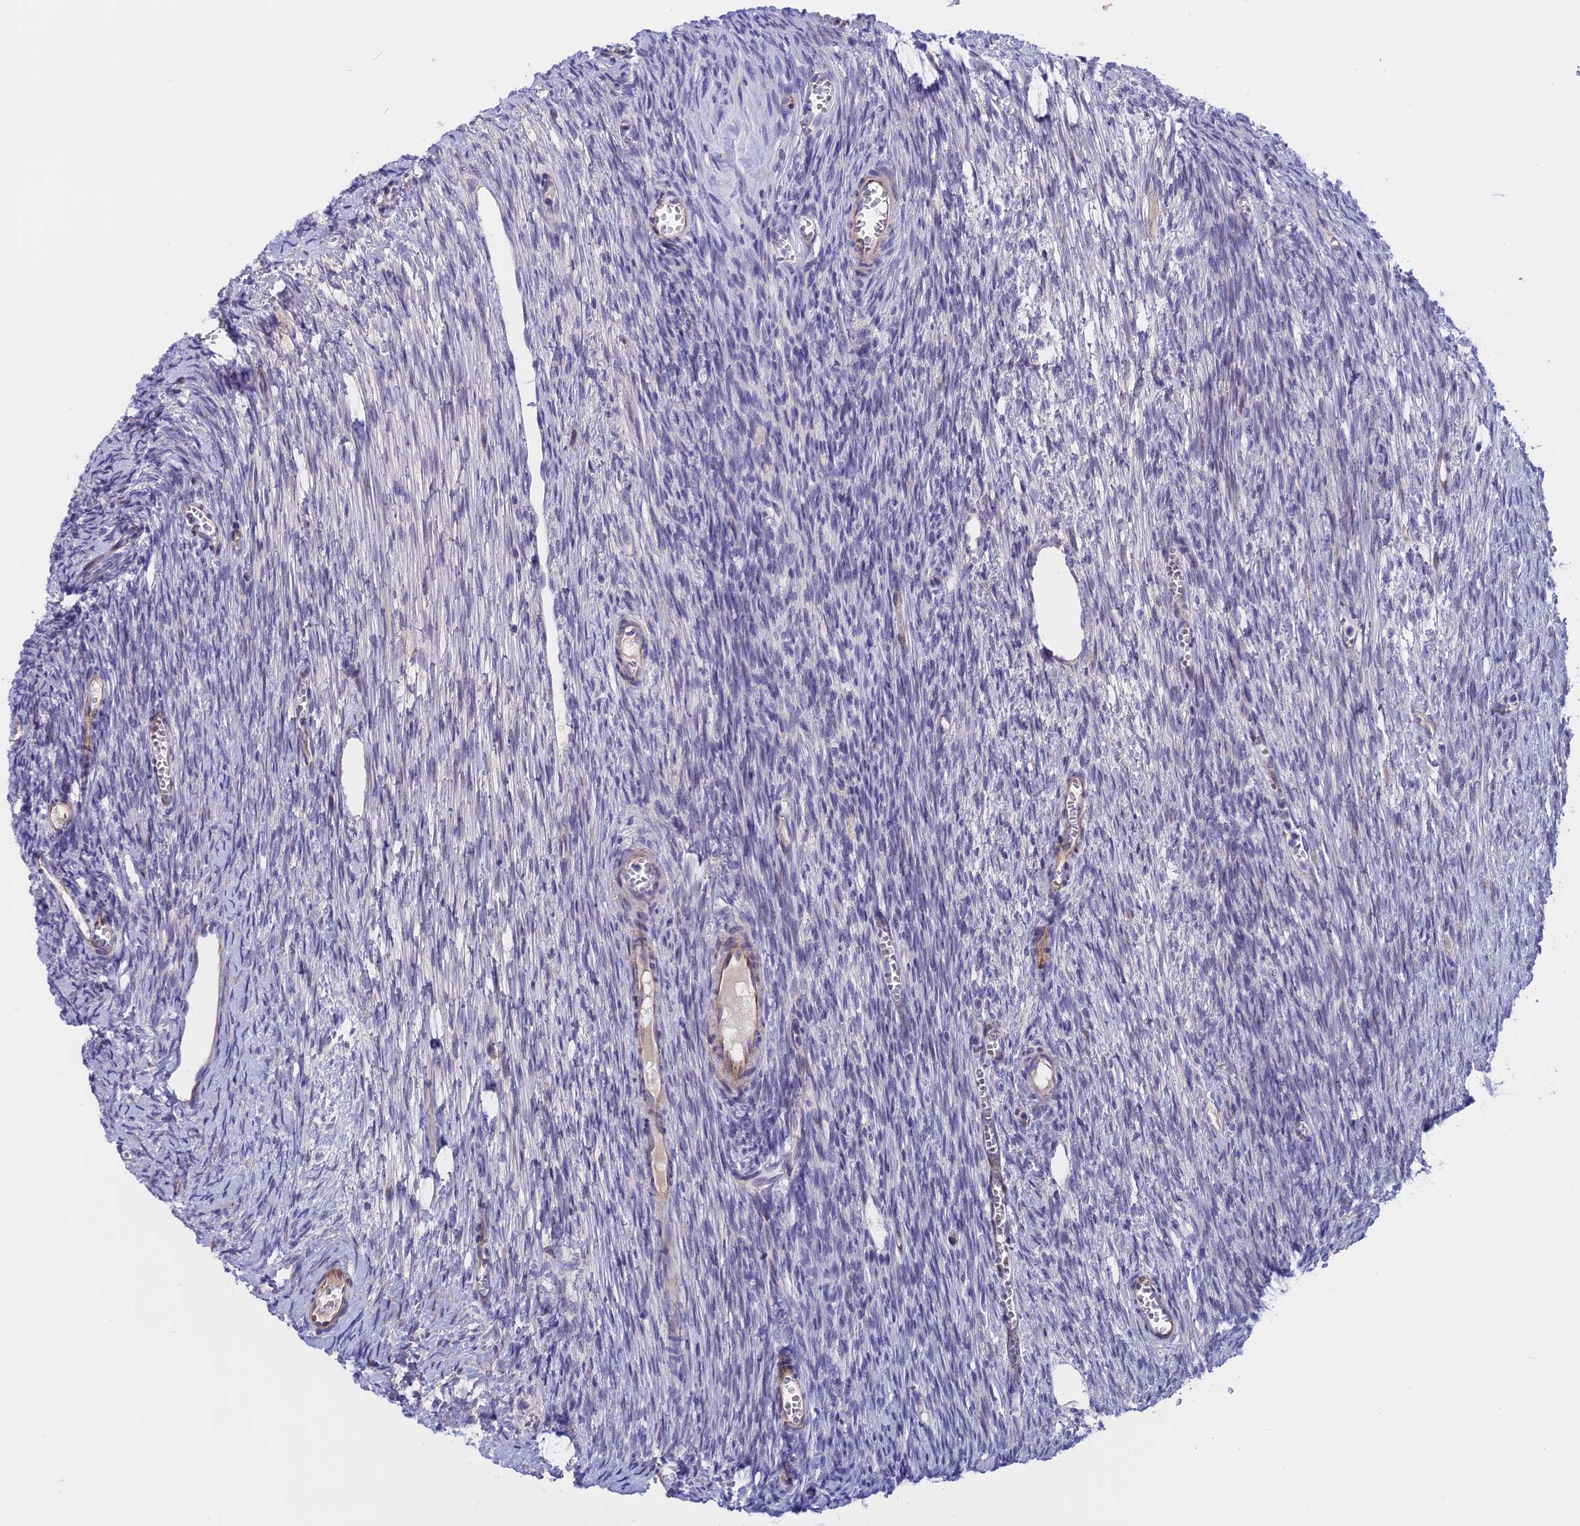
{"staining": {"intensity": "negative", "quantity": "none", "location": "none"}, "tissue": "ovary", "cell_type": "Ovarian stroma cells", "image_type": "normal", "snomed": [{"axis": "morphology", "description": "Normal tissue, NOS"}, {"axis": "topography", "description": "Ovary"}], "caption": "This image is of unremarkable ovary stained with immunohistochemistry to label a protein in brown with the nuclei are counter-stained blue. There is no staining in ovarian stroma cells.", "gene": "TMEM138", "patient": {"sex": "female", "age": 44}}